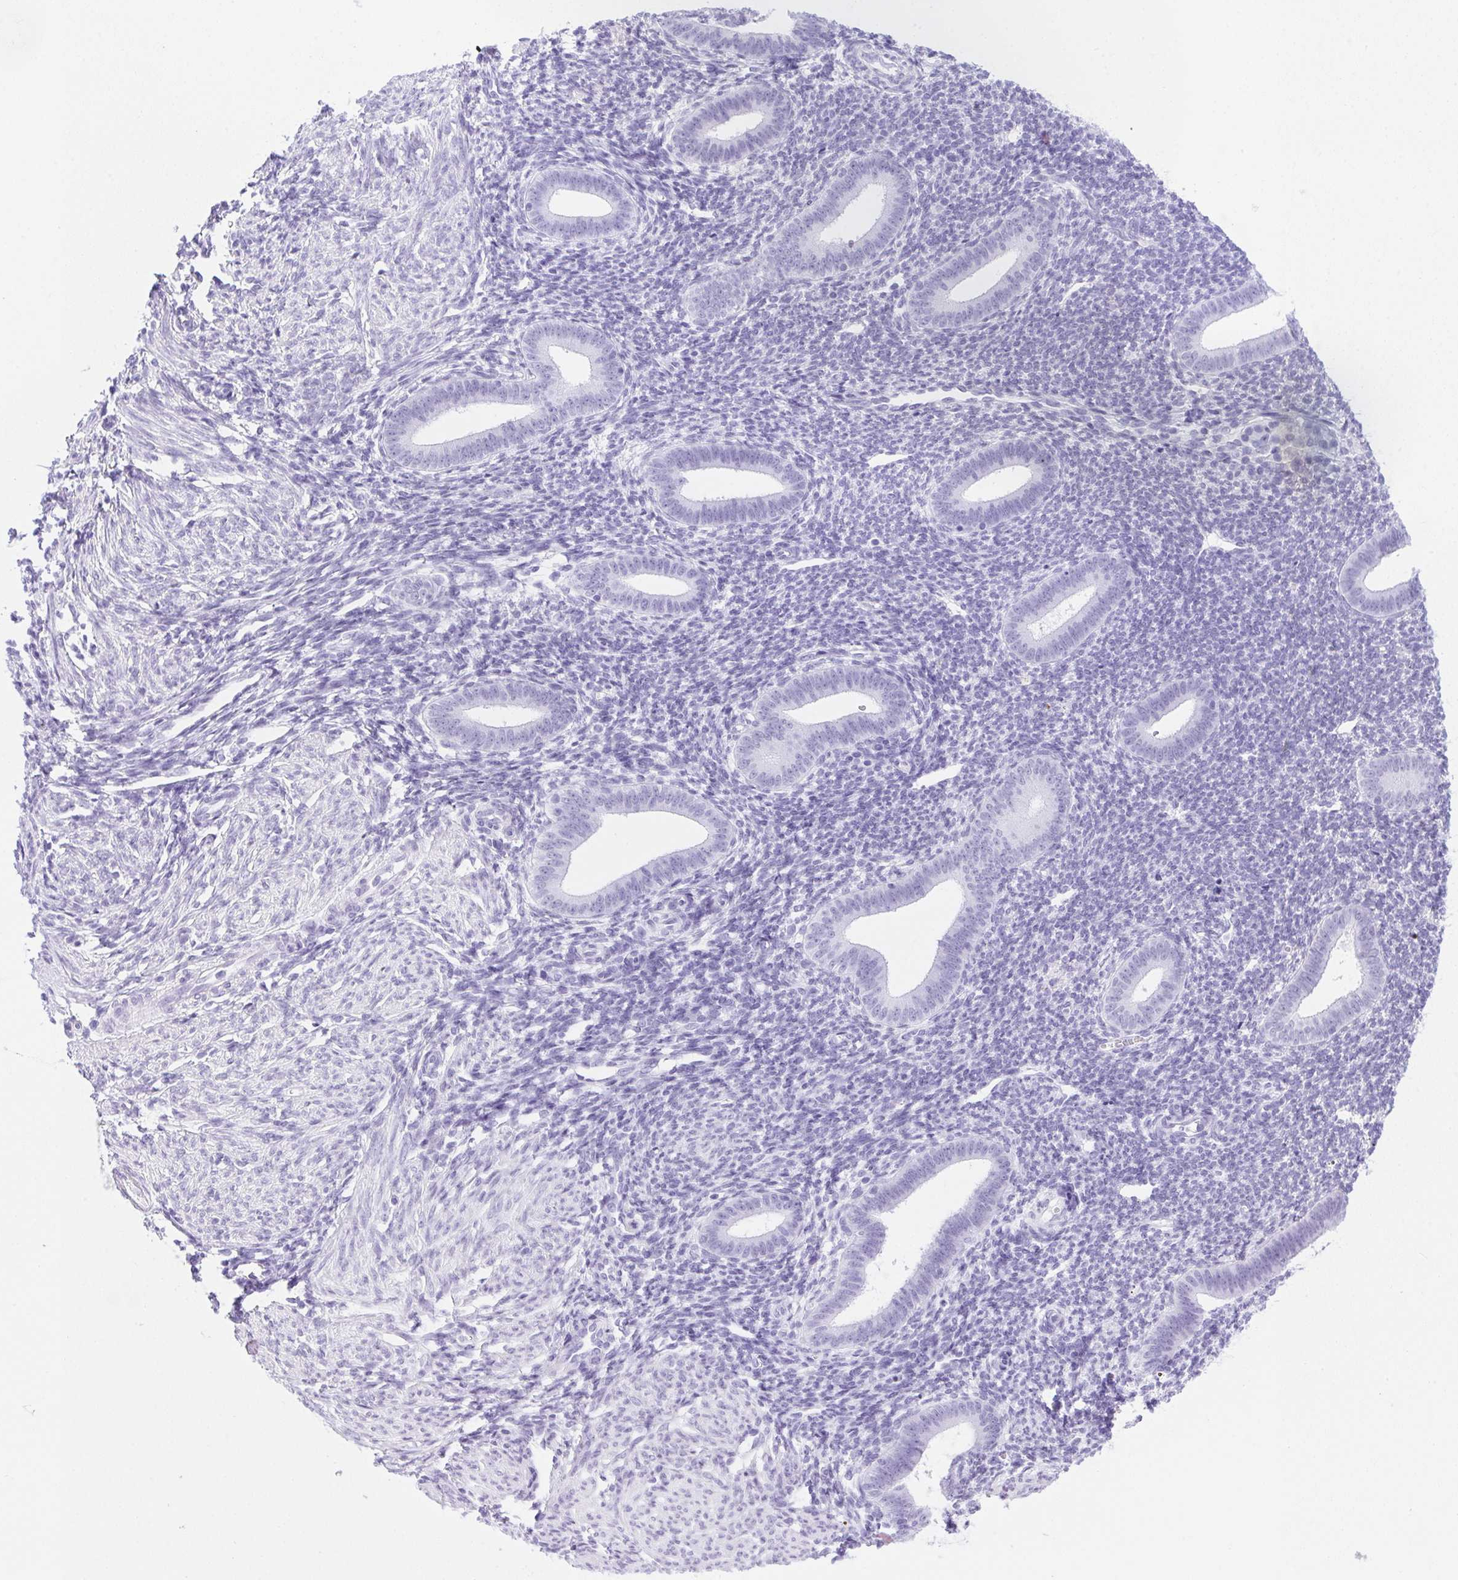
{"staining": {"intensity": "negative", "quantity": "none", "location": "none"}, "tissue": "endometrium", "cell_type": "Cells in endometrial stroma", "image_type": "normal", "snomed": [{"axis": "morphology", "description": "Normal tissue, NOS"}, {"axis": "topography", "description": "Endometrium"}], "caption": "Cells in endometrial stroma are negative for protein expression in benign human endometrium. The staining was performed using DAB (3,3'-diaminobenzidine) to visualize the protein expression in brown, while the nuclei were stained in blue with hematoxylin (Magnification: 20x).", "gene": "SPACA5B", "patient": {"sex": "female", "age": 25}}